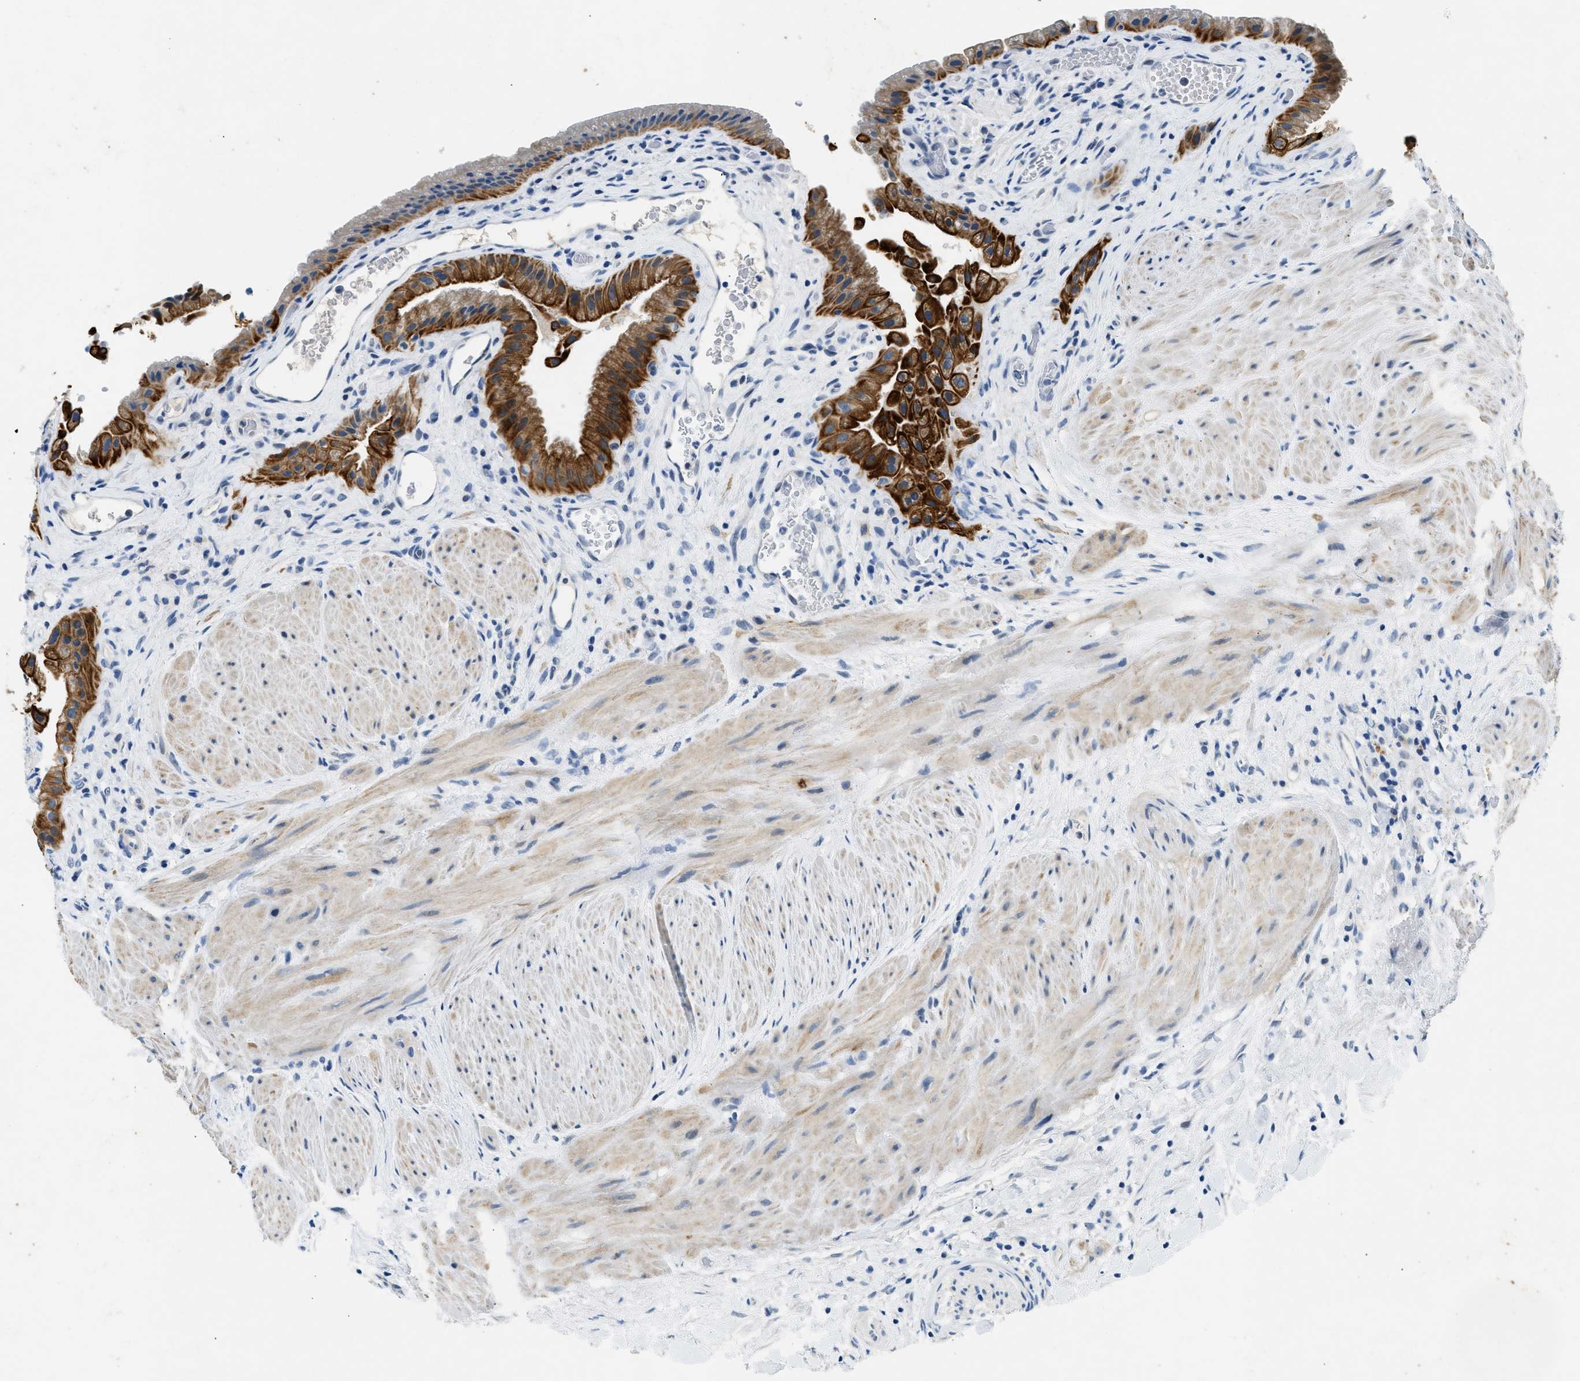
{"staining": {"intensity": "strong", "quantity": ">75%", "location": "cytoplasmic/membranous"}, "tissue": "gallbladder", "cell_type": "Glandular cells", "image_type": "normal", "snomed": [{"axis": "morphology", "description": "Normal tissue, NOS"}, {"axis": "topography", "description": "Gallbladder"}], "caption": "DAB (3,3'-diaminobenzidine) immunohistochemical staining of normal gallbladder reveals strong cytoplasmic/membranous protein staining in about >75% of glandular cells. The staining was performed using DAB (3,3'-diaminobenzidine), with brown indicating positive protein expression. Nuclei are stained blue with hematoxylin.", "gene": "CFAP20", "patient": {"sex": "male", "age": 49}}